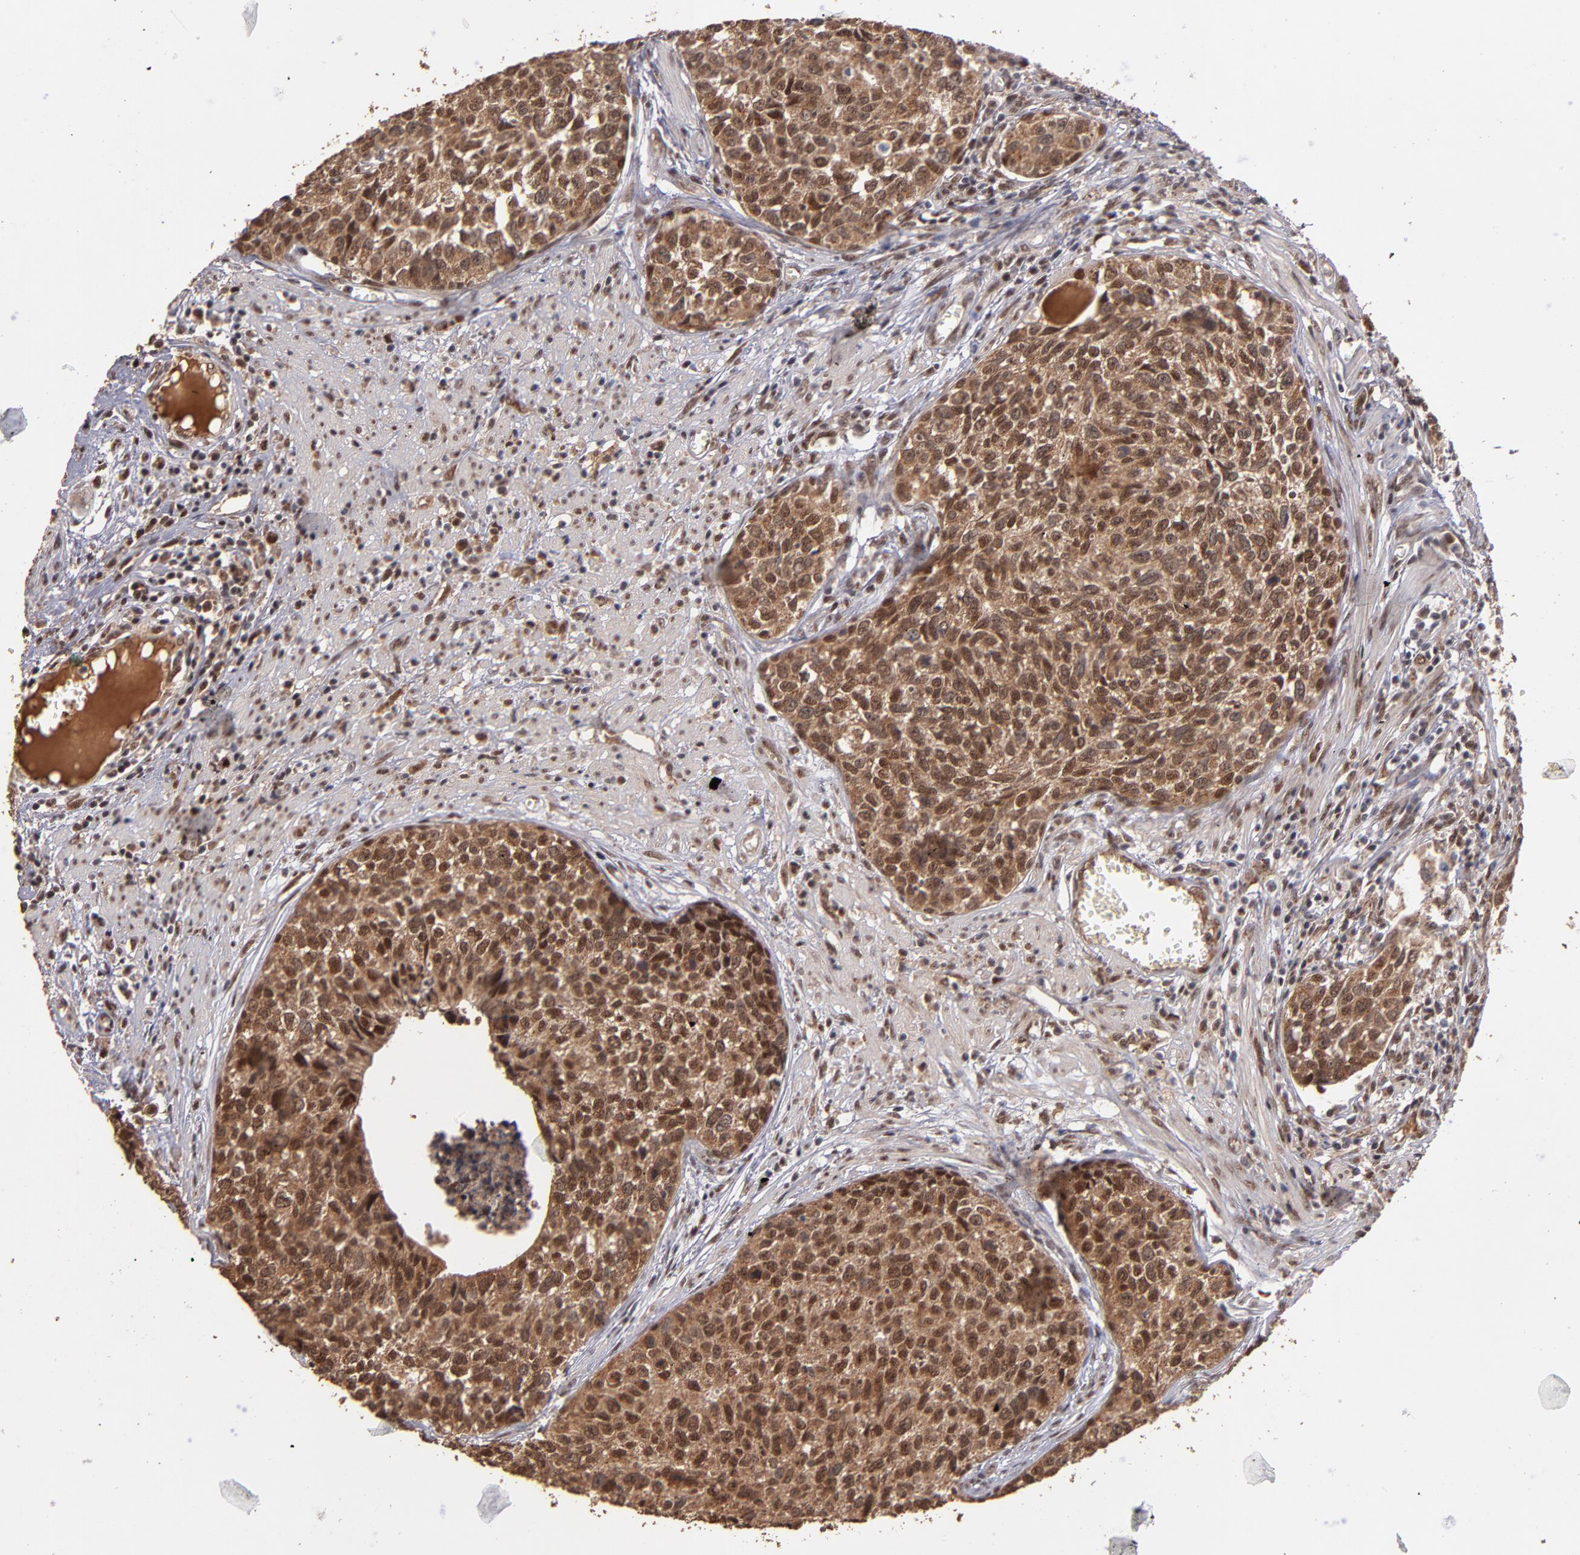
{"staining": {"intensity": "moderate", "quantity": ">75%", "location": "cytoplasmic/membranous,nuclear"}, "tissue": "urothelial cancer", "cell_type": "Tumor cells", "image_type": "cancer", "snomed": [{"axis": "morphology", "description": "Urothelial carcinoma, High grade"}, {"axis": "topography", "description": "Urinary bladder"}], "caption": "Approximately >75% of tumor cells in high-grade urothelial carcinoma demonstrate moderate cytoplasmic/membranous and nuclear protein positivity as visualized by brown immunohistochemical staining.", "gene": "EAPP", "patient": {"sex": "male", "age": 81}}